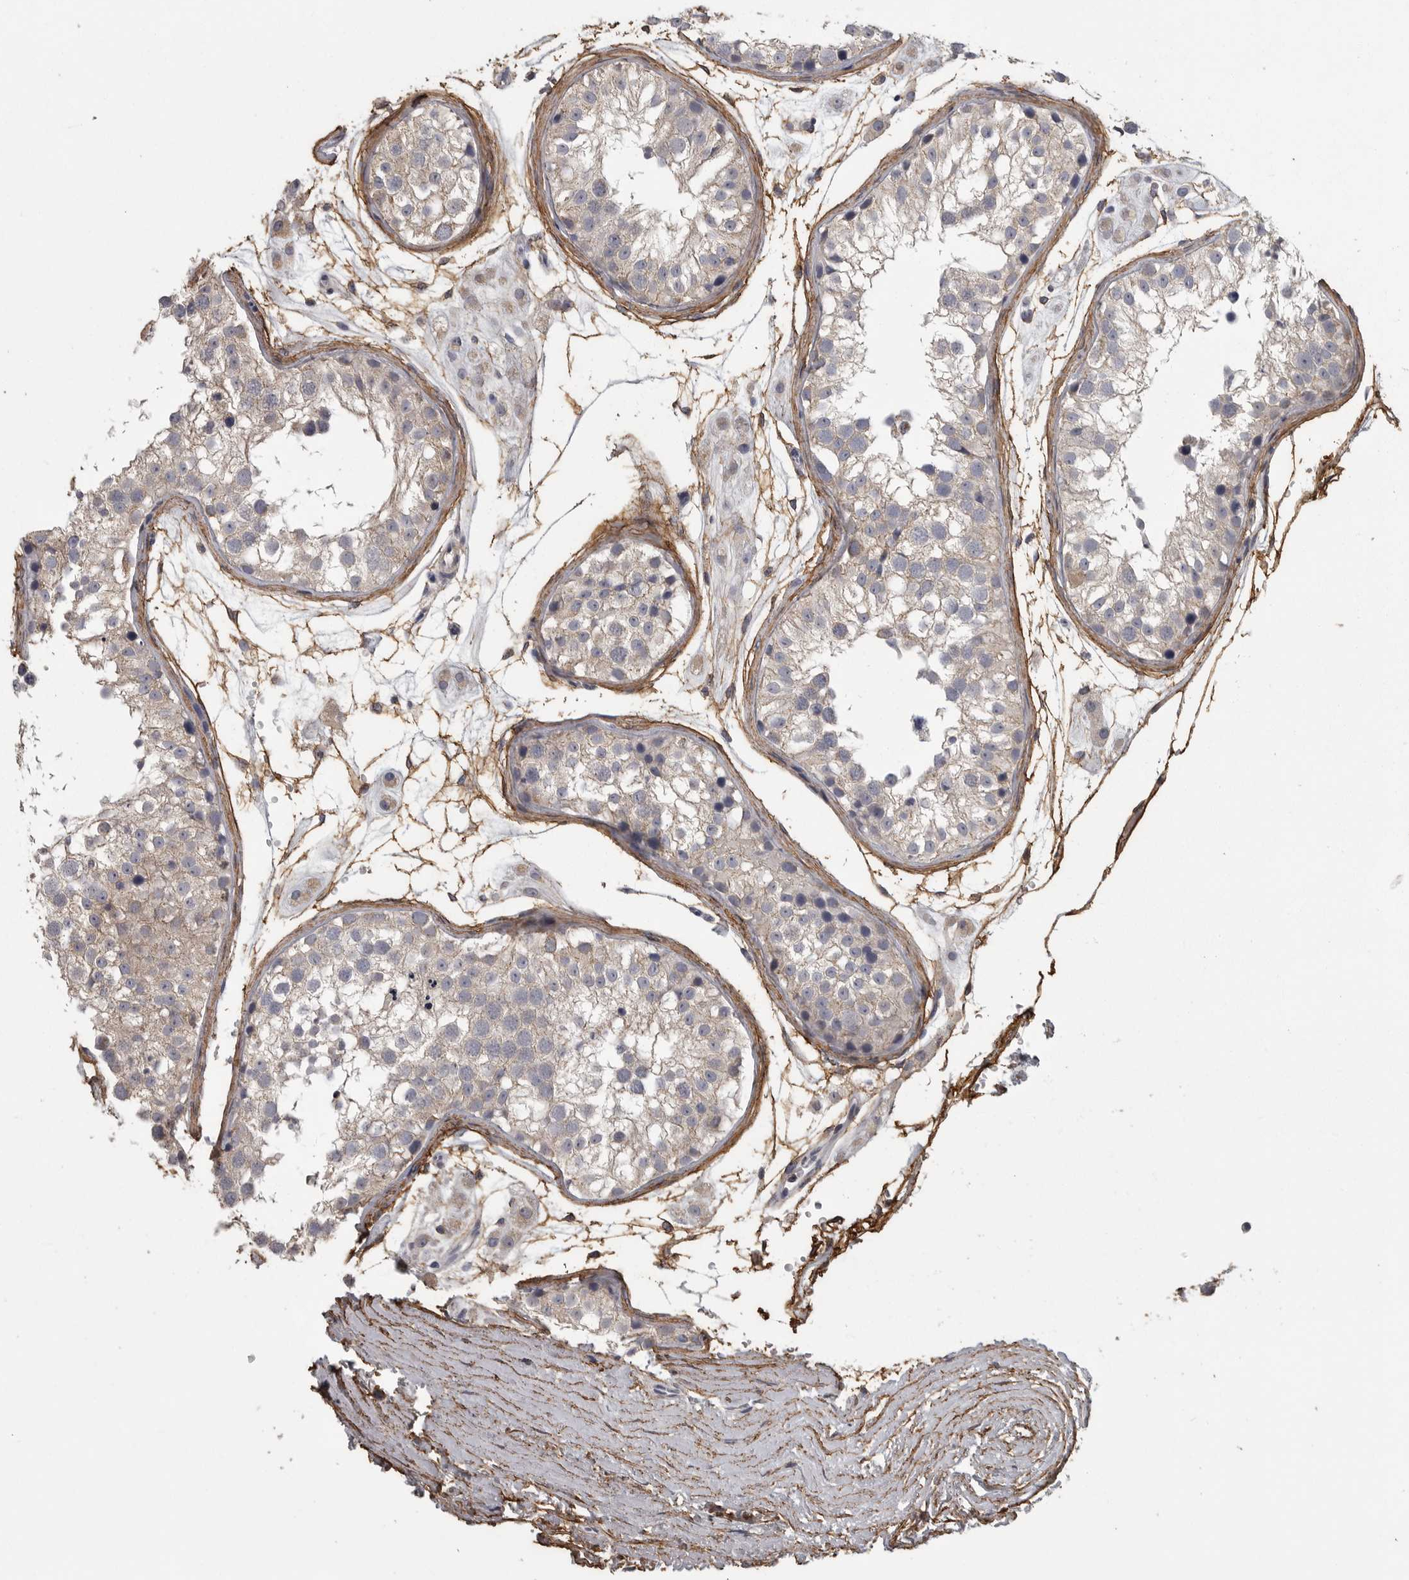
{"staining": {"intensity": "weak", "quantity": "<25%", "location": "cytoplasmic/membranous"}, "tissue": "testis", "cell_type": "Cells in seminiferous ducts", "image_type": "normal", "snomed": [{"axis": "morphology", "description": "Normal tissue, NOS"}, {"axis": "morphology", "description": "Adenocarcinoma, metastatic, NOS"}, {"axis": "topography", "description": "Testis"}], "caption": "There is no significant staining in cells in seminiferous ducts of testis. (Immunohistochemistry (ihc), brightfield microscopy, high magnification).", "gene": "FRK", "patient": {"sex": "male", "age": 26}}